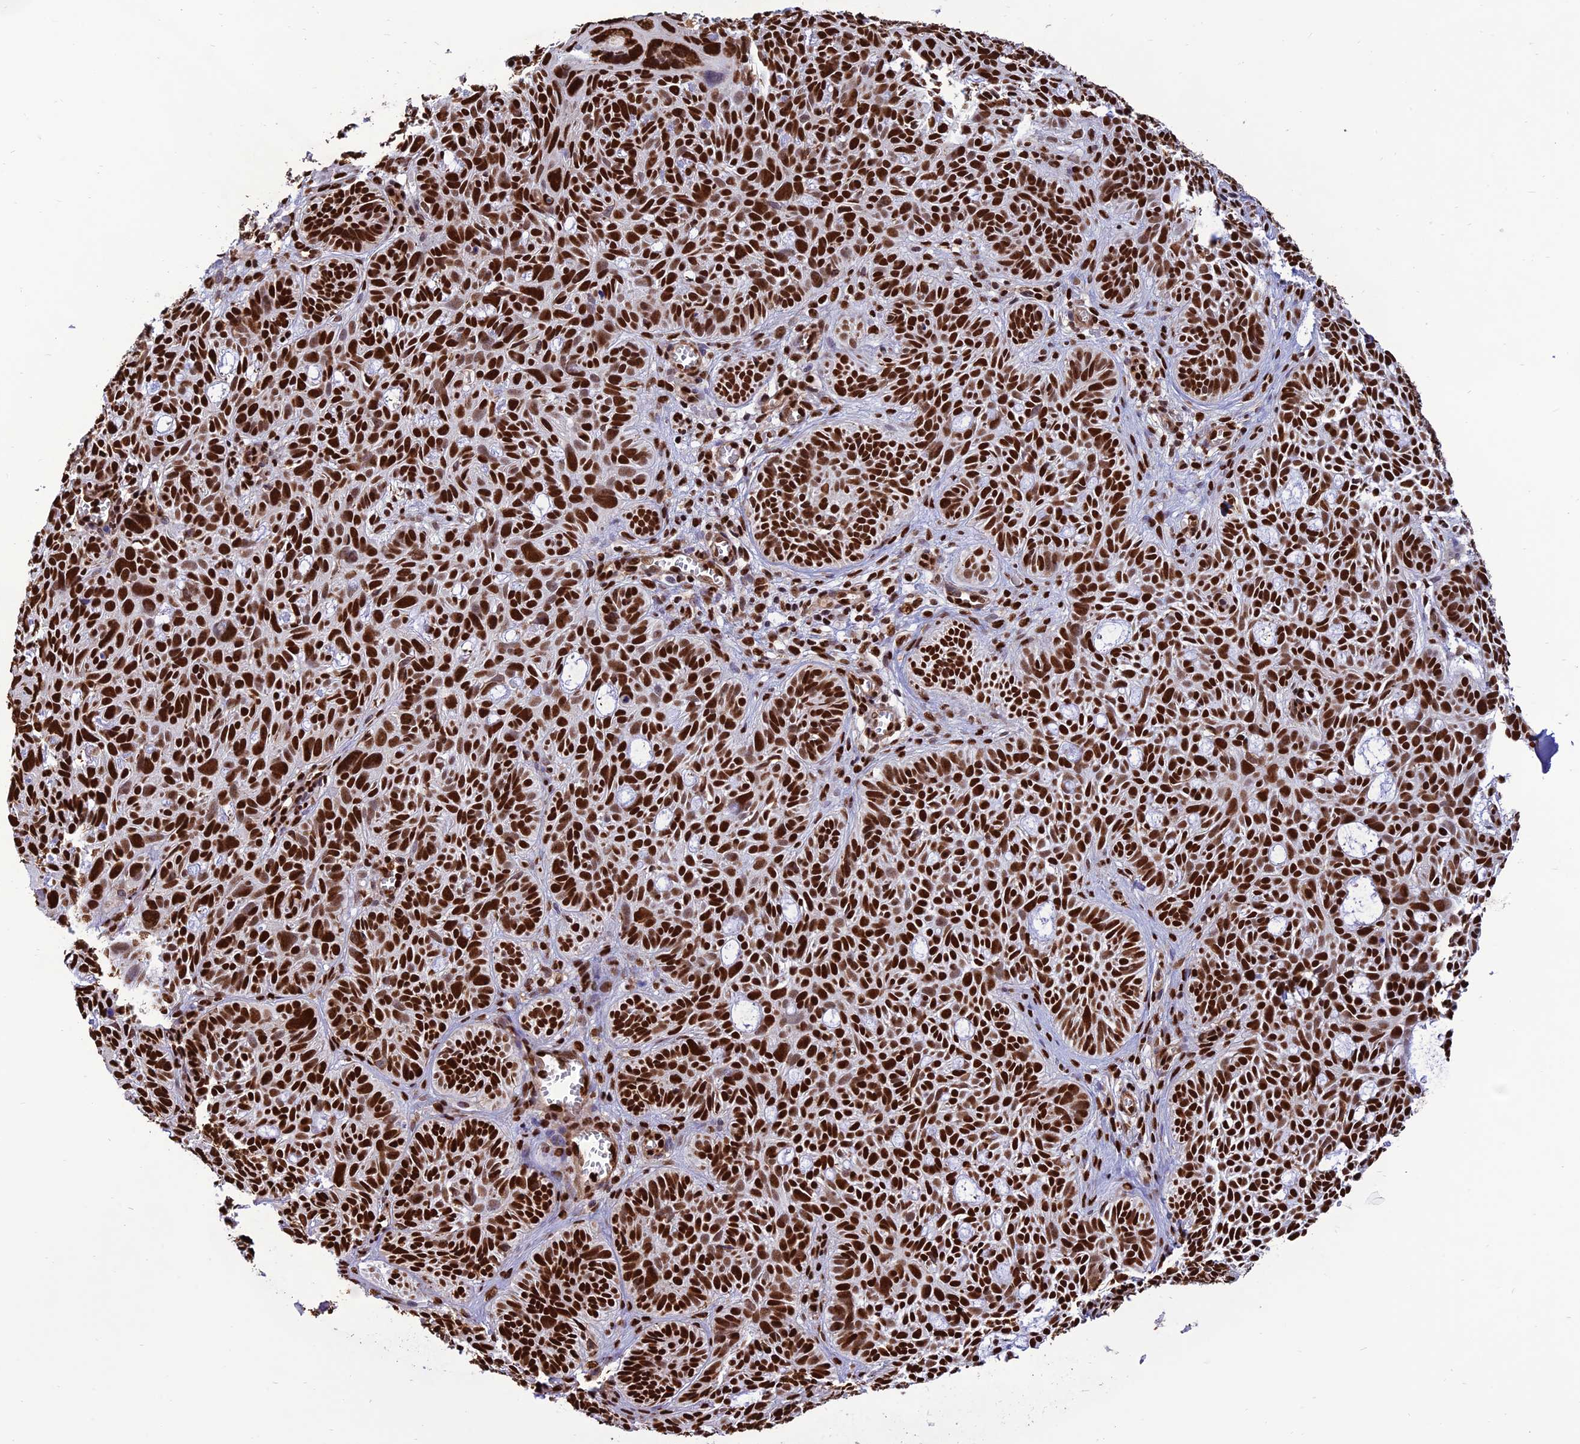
{"staining": {"intensity": "strong", "quantity": ">75%", "location": "nuclear"}, "tissue": "skin cancer", "cell_type": "Tumor cells", "image_type": "cancer", "snomed": [{"axis": "morphology", "description": "Basal cell carcinoma"}, {"axis": "topography", "description": "Skin"}], "caption": "Tumor cells reveal high levels of strong nuclear expression in approximately >75% of cells in basal cell carcinoma (skin).", "gene": "INO80E", "patient": {"sex": "male", "age": 69}}